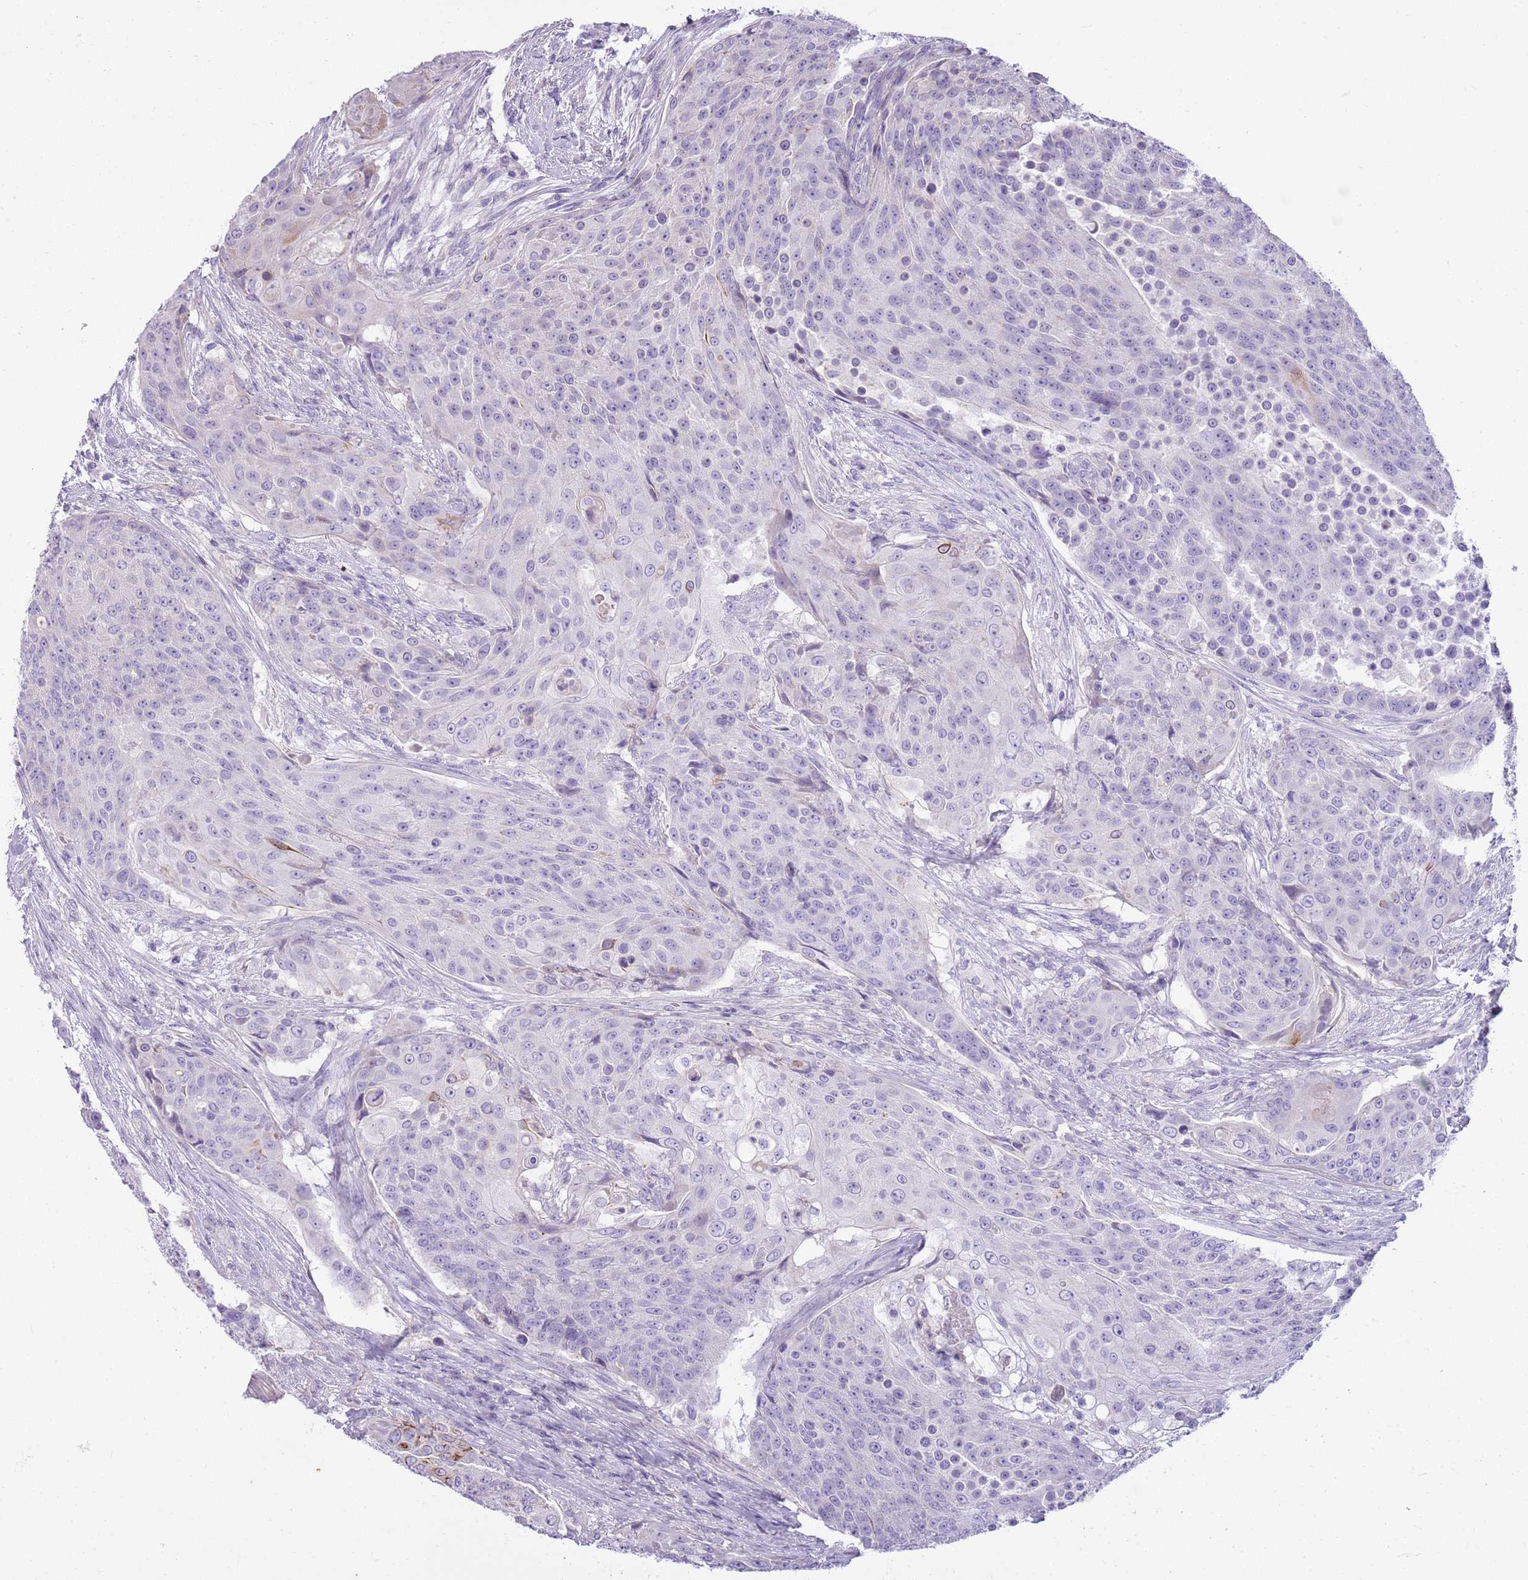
{"staining": {"intensity": "negative", "quantity": "none", "location": "none"}, "tissue": "urothelial cancer", "cell_type": "Tumor cells", "image_type": "cancer", "snomed": [{"axis": "morphology", "description": "Urothelial carcinoma, High grade"}, {"axis": "topography", "description": "Urinary bladder"}], "caption": "This micrograph is of high-grade urothelial carcinoma stained with IHC to label a protein in brown with the nuclei are counter-stained blue. There is no positivity in tumor cells.", "gene": "CNPPD1", "patient": {"sex": "female", "age": 63}}